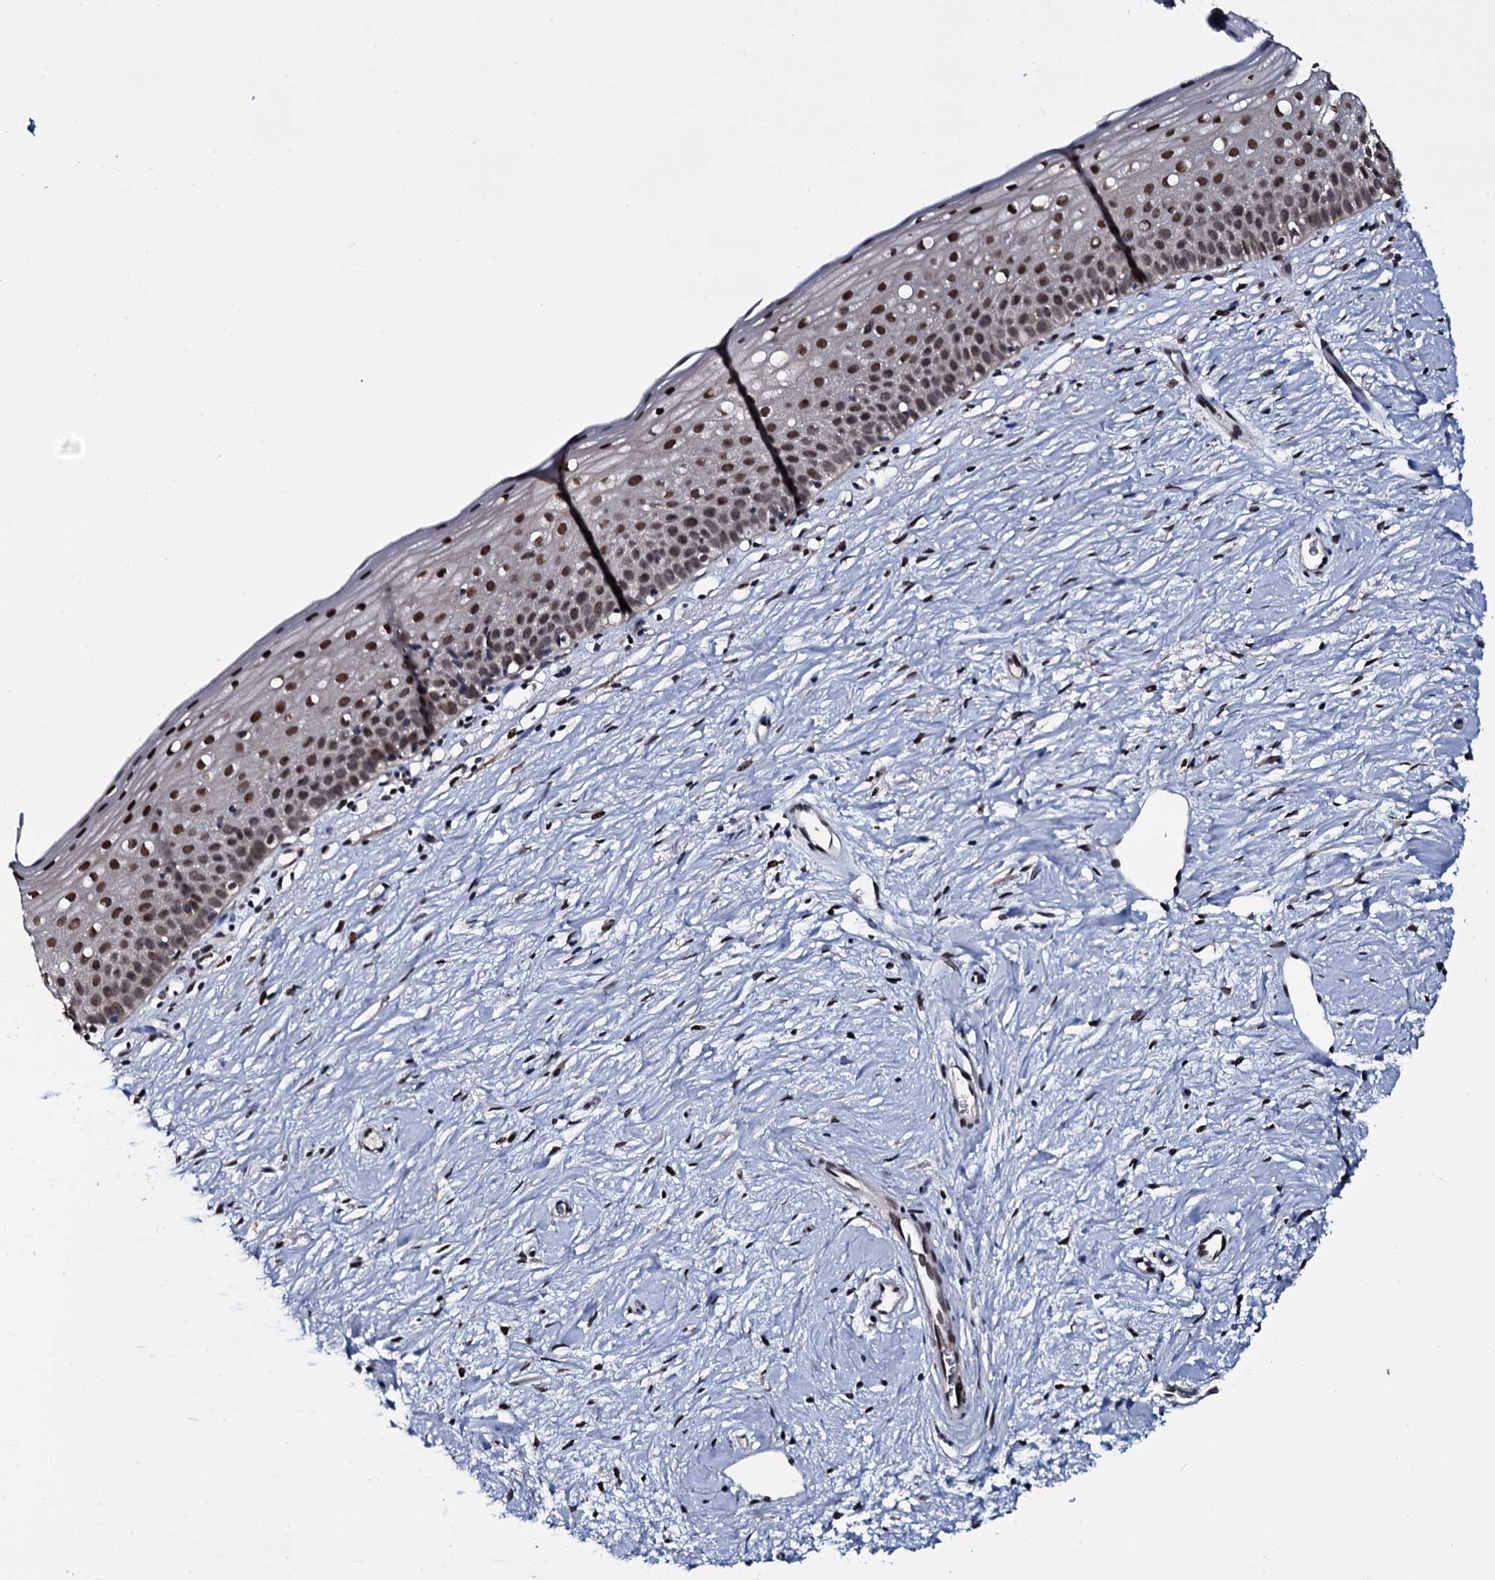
{"staining": {"intensity": "moderate", "quantity": ">75%", "location": "nuclear"}, "tissue": "cervix", "cell_type": "Glandular cells", "image_type": "normal", "snomed": [{"axis": "morphology", "description": "Normal tissue, NOS"}, {"axis": "topography", "description": "Cervix"}], "caption": "Cervix stained with IHC exhibits moderate nuclear positivity in about >75% of glandular cells. The staining was performed using DAB (3,3'-diaminobenzidine) to visualize the protein expression in brown, while the nuclei were stained in blue with hematoxylin (Magnification: 20x).", "gene": "SH2D4B", "patient": {"sex": "female", "age": 57}}